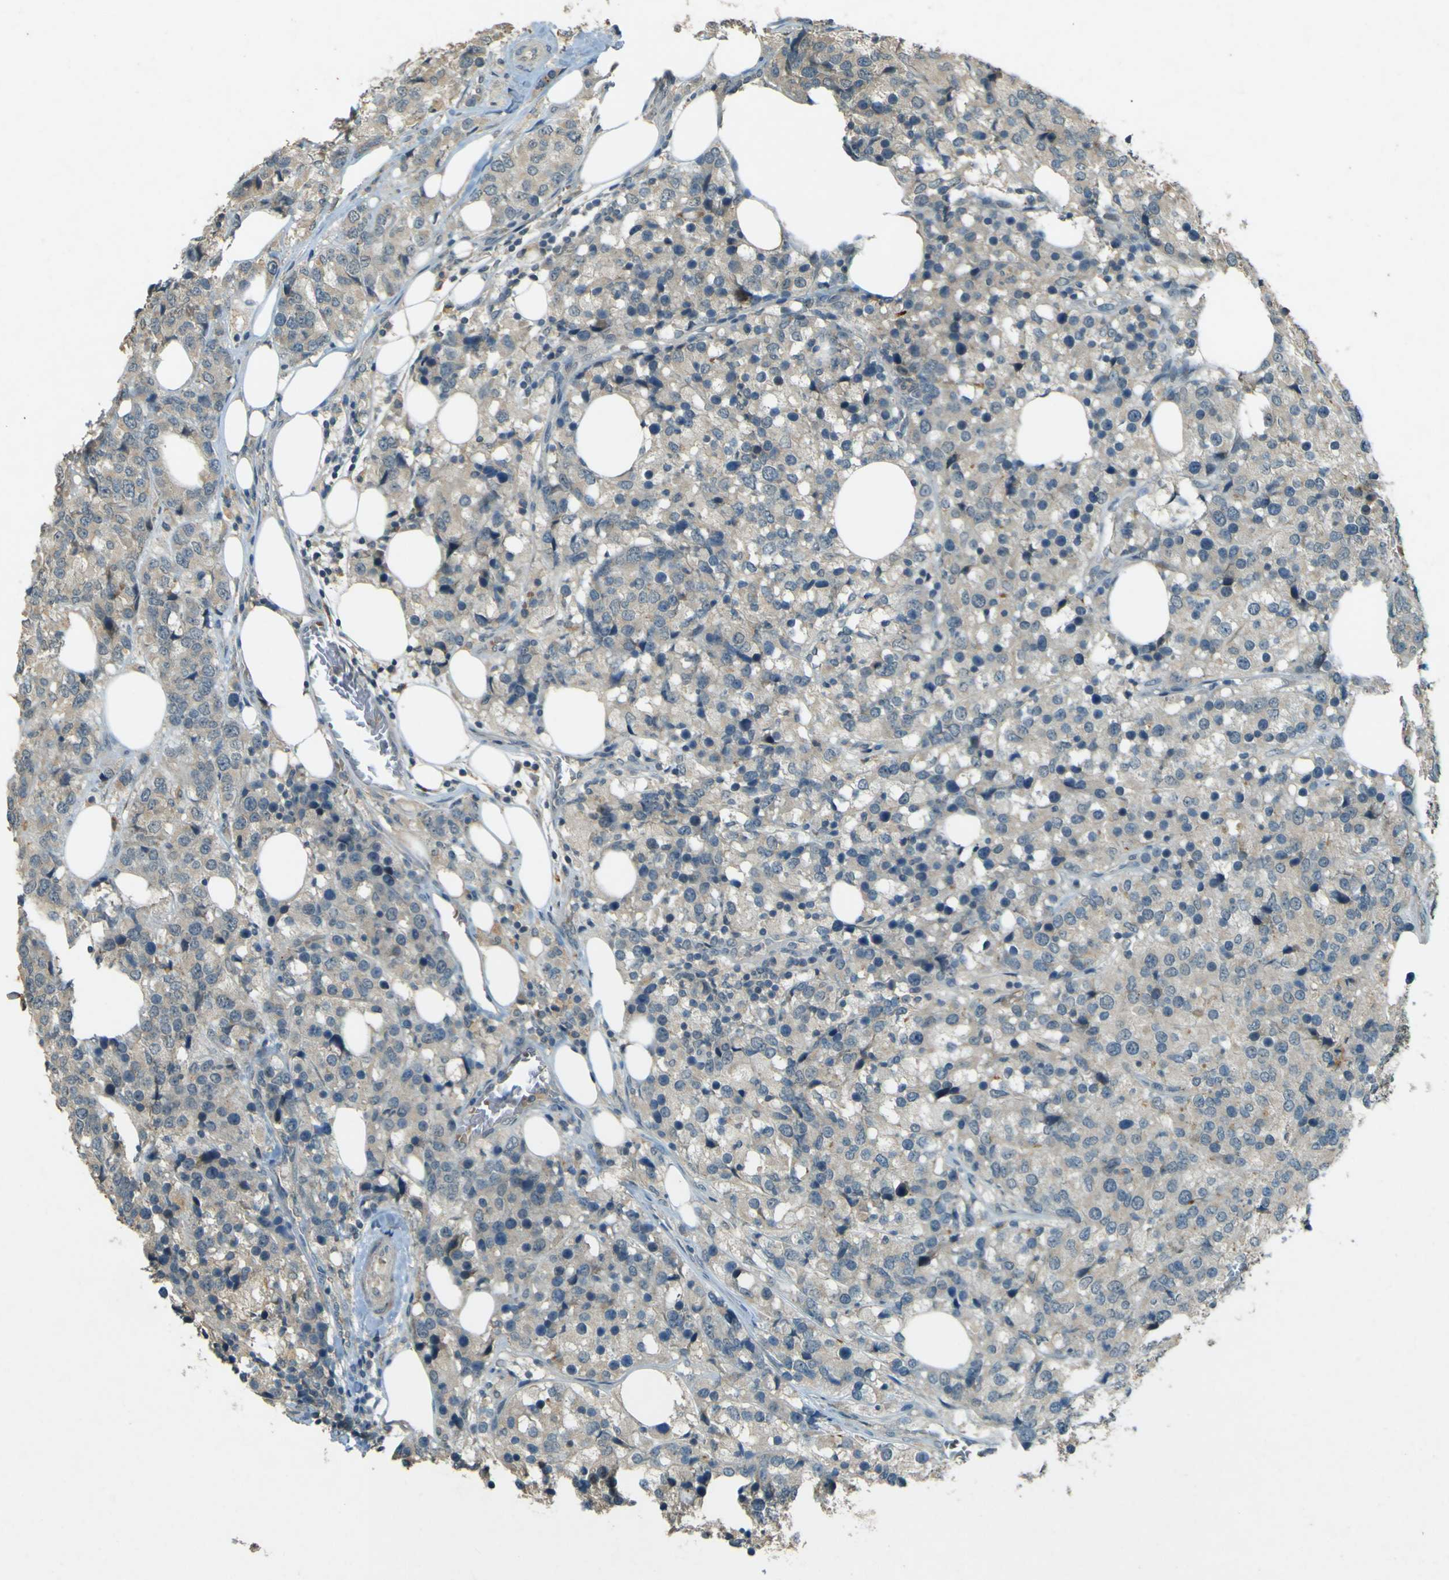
{"staining": {"intensity": "weak", "quantity": ">75%", "location": "cytoplasmic/membranous"}, "tissue": "breast cancer", "cell_type": "Tumor cells", "image_type": "cancer", "snomed": [{"axis": "morphology", "description": "Lobular carcinoma"}, {"axis": "topography", "description": "Breast"}], "caption": "High-power microscopy captured an immunohistochemistry image of breast lobular carcinoma, revealing weak cytoplasmic/membranous expression in approximately >75% of tumor cells. The protein of interest is shown in brown color, while the nuclei are stained blue.", "gene": "MPDZ", "patient": {"sex": "female", "age": 59}}